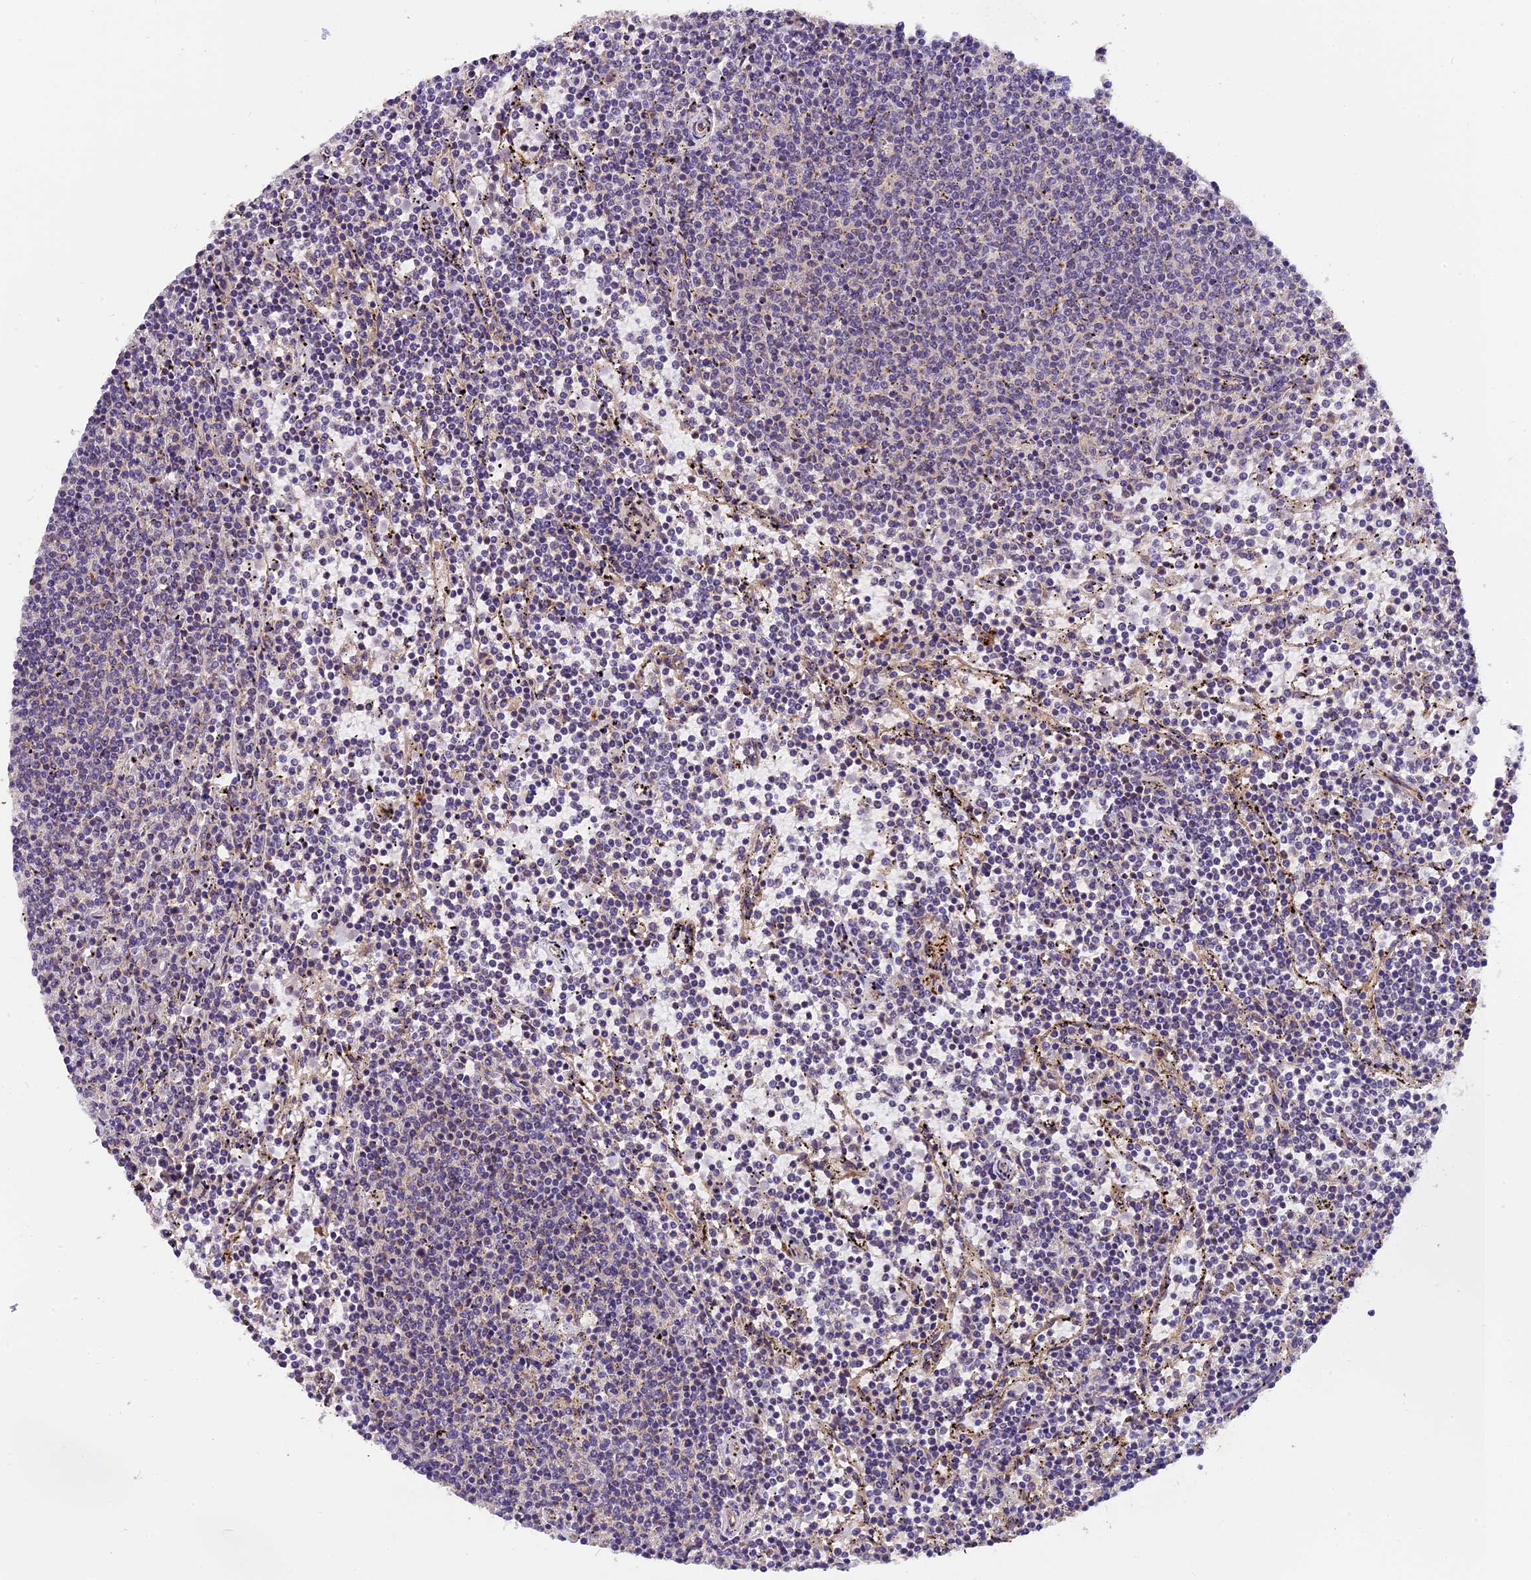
{"staining": {"intensity": "negative", "quantity": "none", "location": "none"}, "tissue": "lymphoma", "cell_type": "Tumor cells", "image_type": "cancer", "snomed": [{"axis": "morphology", "description": "Malignant lymphoma, non-Hodgkin's type, Low grade"}, {"axis": "topography", "description": "Spleen"}], "caption": "An immunohistochemistry (IHC) photomicrograph of lymphoma is shown. There is no staining in tumor cells of lymphoma. (DAB IHC with hematoxylin counter stain).", "gene": "COPE", "patient": {"sex": "female", "age": 50}}